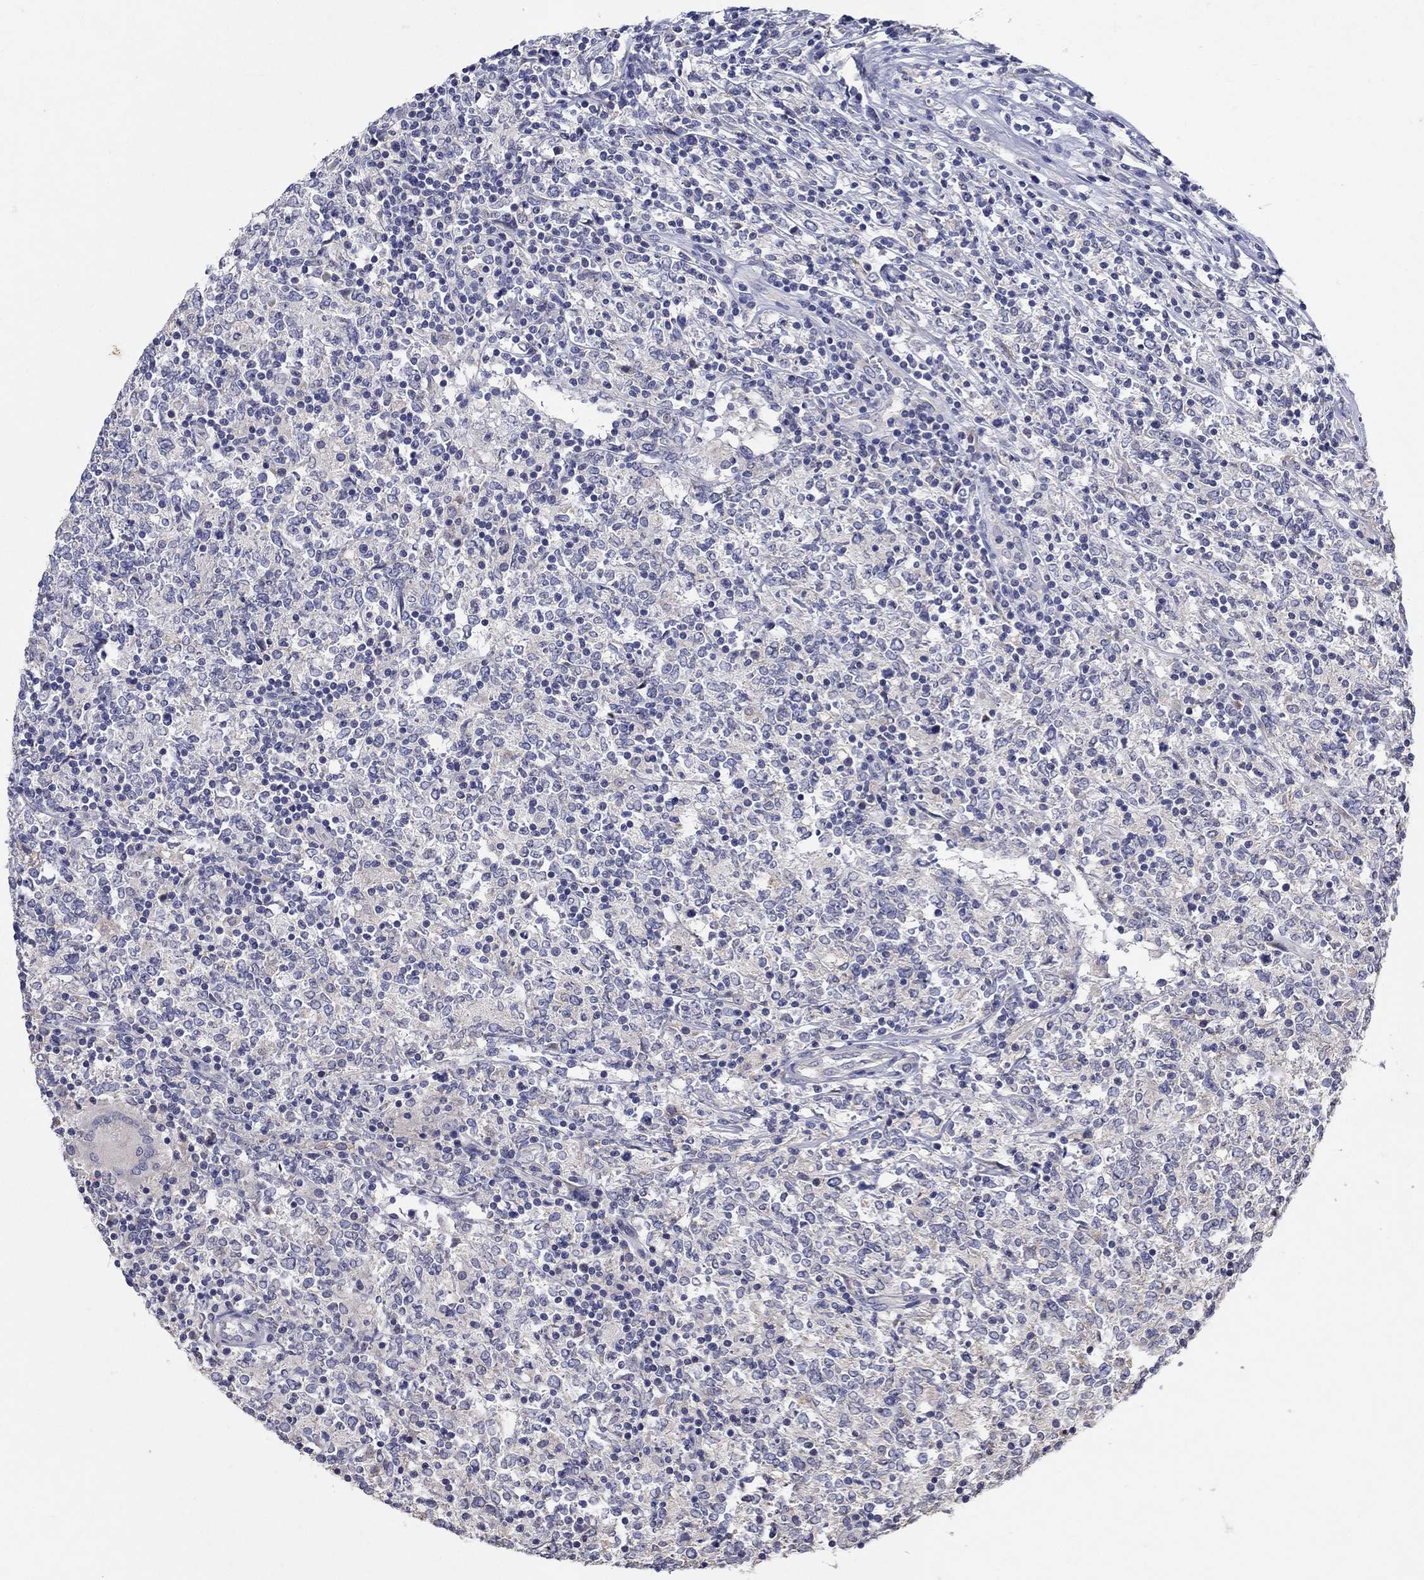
{"staining": {"intensity": "negative", "quantity": "none", "location": "none"}, "tissue": "lymphoma", "cell_type": "Tumor cells", "image_type": "cancer", "snomed": [{"axis": "morphology", "description": "Malignant lymphoma, non-Hodgkin's type, High grade"}, {"axis": "topography", "description": "Lymph node"}], "caption": "This is a photomicrograph of IHC staining of high-grade malignant lymphoma, non-Hodgkin's type, which shows no staining in tumor cells.", "gene": "PROZ", "patient": {"sex": "female", "age": 84}}